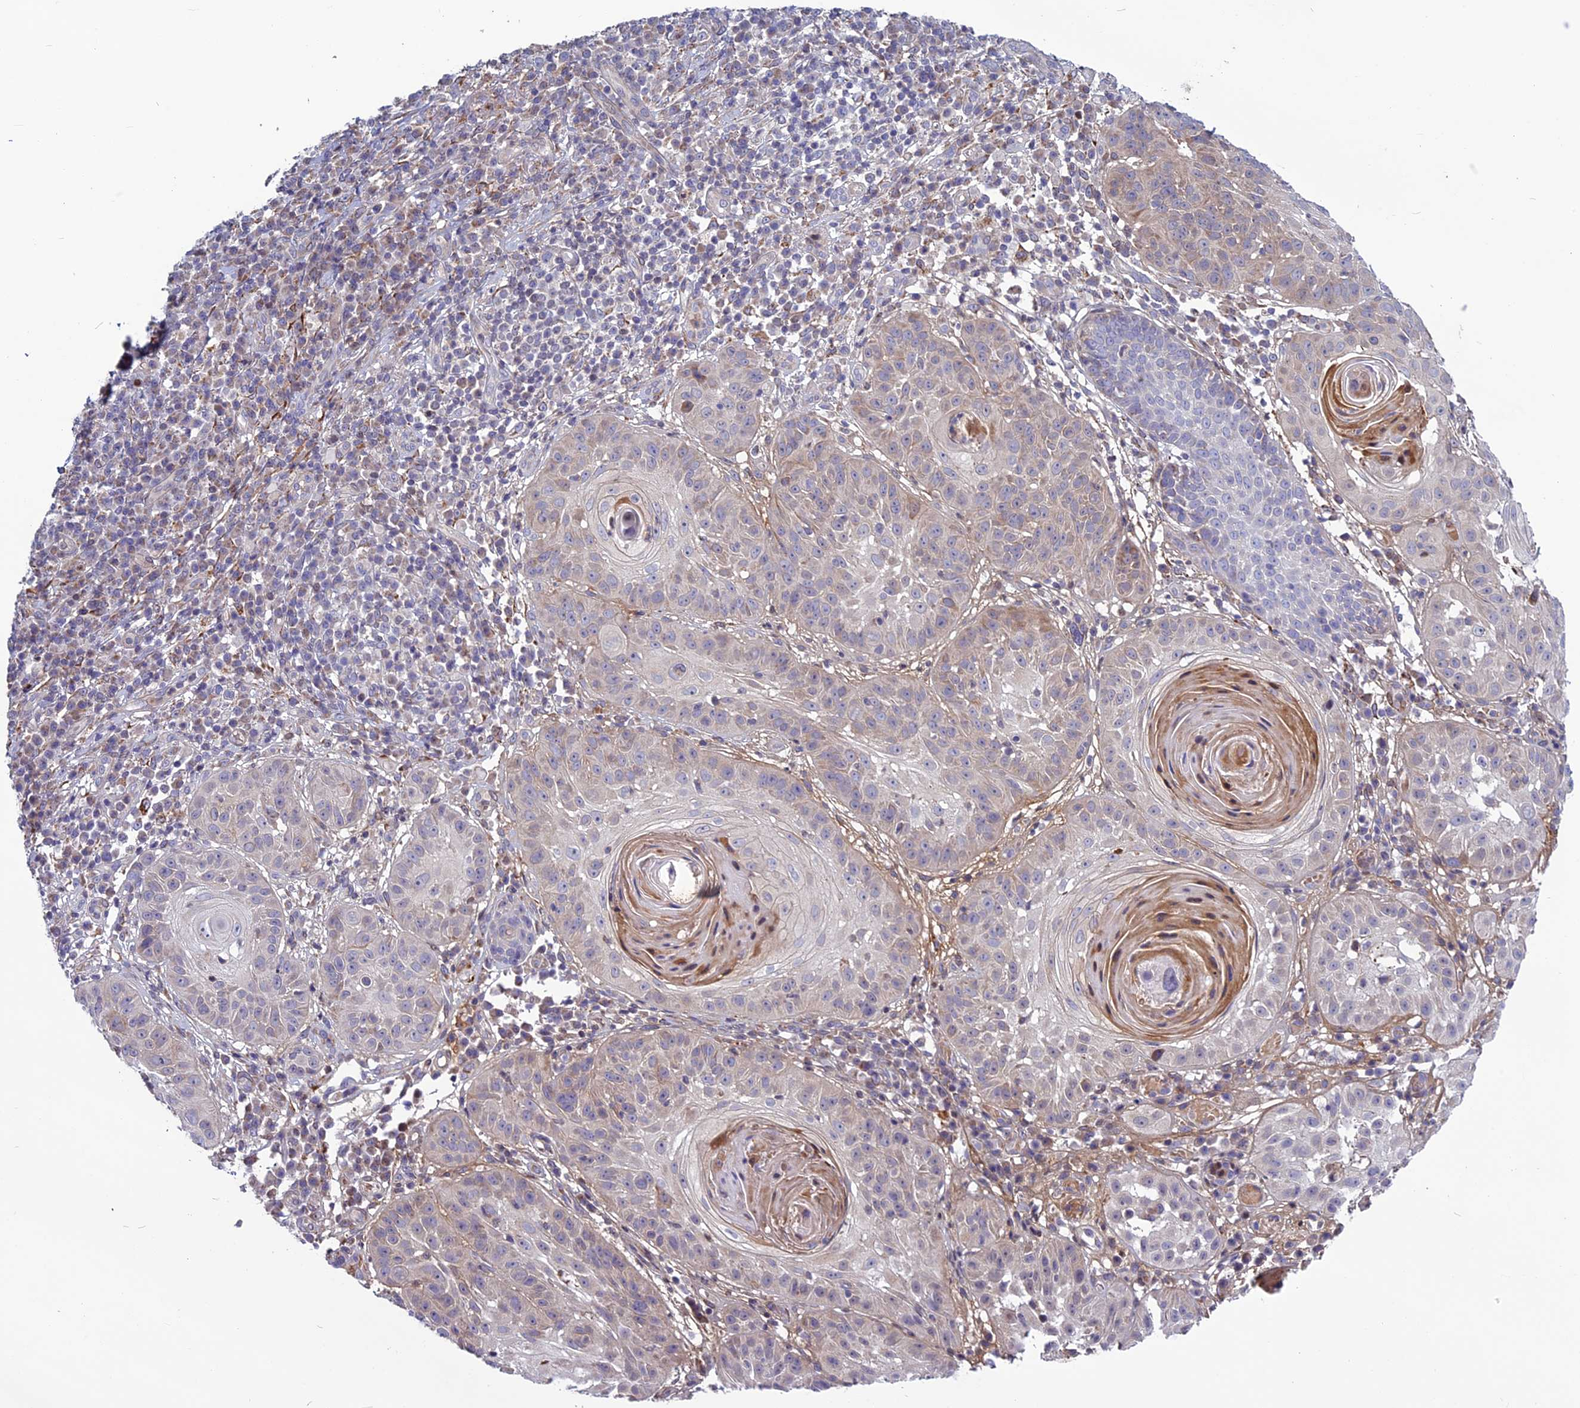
{"staining": {"intensity": "weak", "quantity": "<25%", "location": "cytoplasmic/membranous"}, "tissue": "skin cancer", "cell_type": "Tumor cells", "image_type": "cancer", "snomed": [{"axis": "morphology", "description": "Normal tissue, NOS"}, {"axis": "morphology", "description": "Basal cell carcinoma"}, {"axis": "topography", "description": "Skin"}], "caption": "There is no significant expression in tumor cells of skin basal cell carcinoma.", "gene": "MIEF2", "patient": {"sex": "male", "age": 93}}